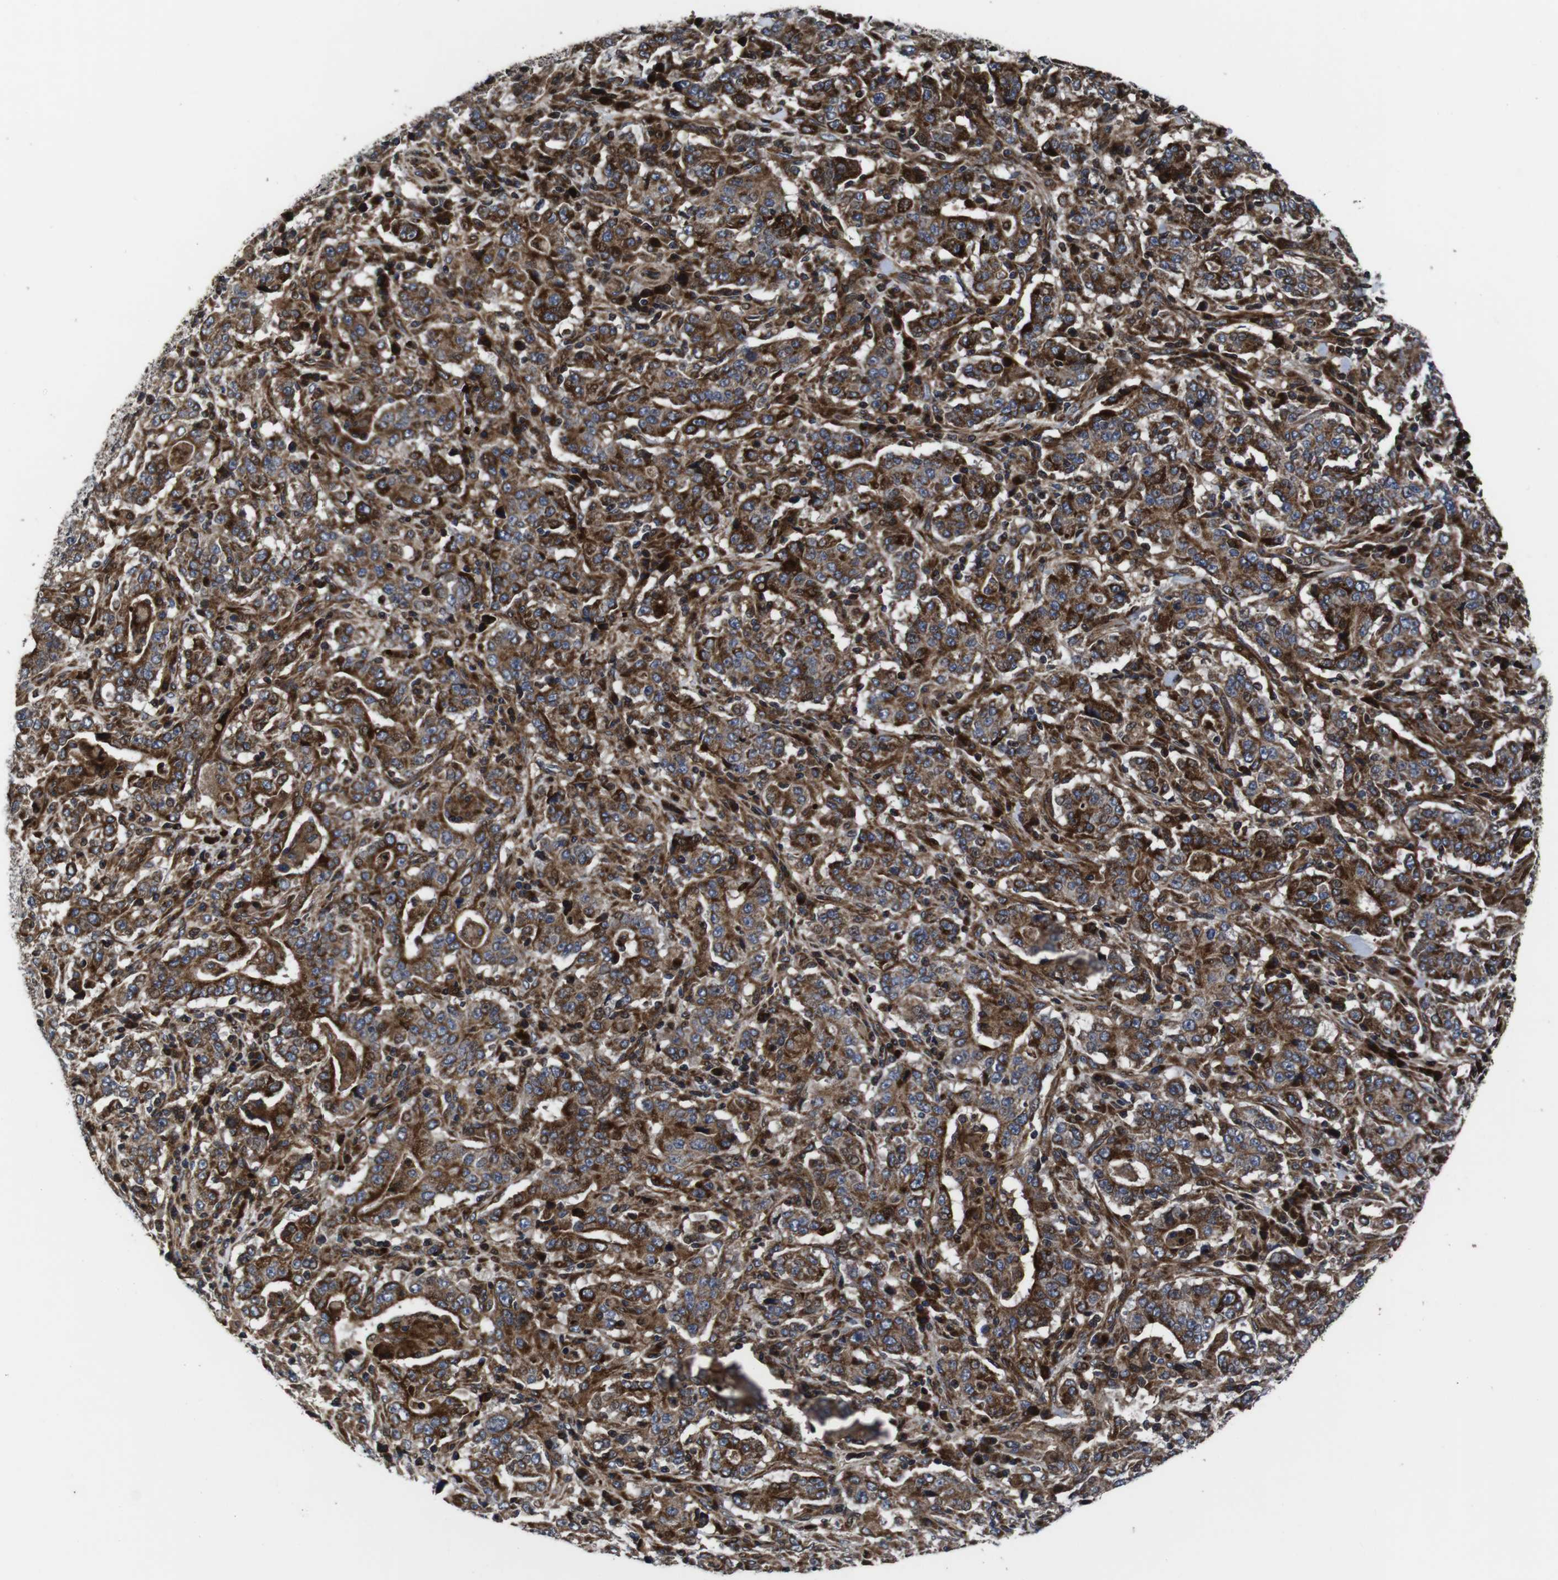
{"staining": {"intensity": "strong", "quantity": ">75%", "location": "cytoplasmic/membranous"}, "tissue": "stomach cancer", "cell_type": "Tumor cells", "image_type": "cancer", "snomed": [{"axis": "morphology", "description": "Normal tissue, NOS"}, {"axis": "morphology", "description": "Adenocarcinoma, NOS"}, {"axis": "topography", "description": "Stomach, upper"}, {"axis": "topography", "description": "Stomach"}], "caption": "Immunohistochemical staining of human stomach cancer (adenocarcinoma) demonstrates strong cytoplasmic/membranous protein expression in about >75% of tumor cells.", "gene": "SMYD3", "patient": {"sex": "male", "age": 59}}